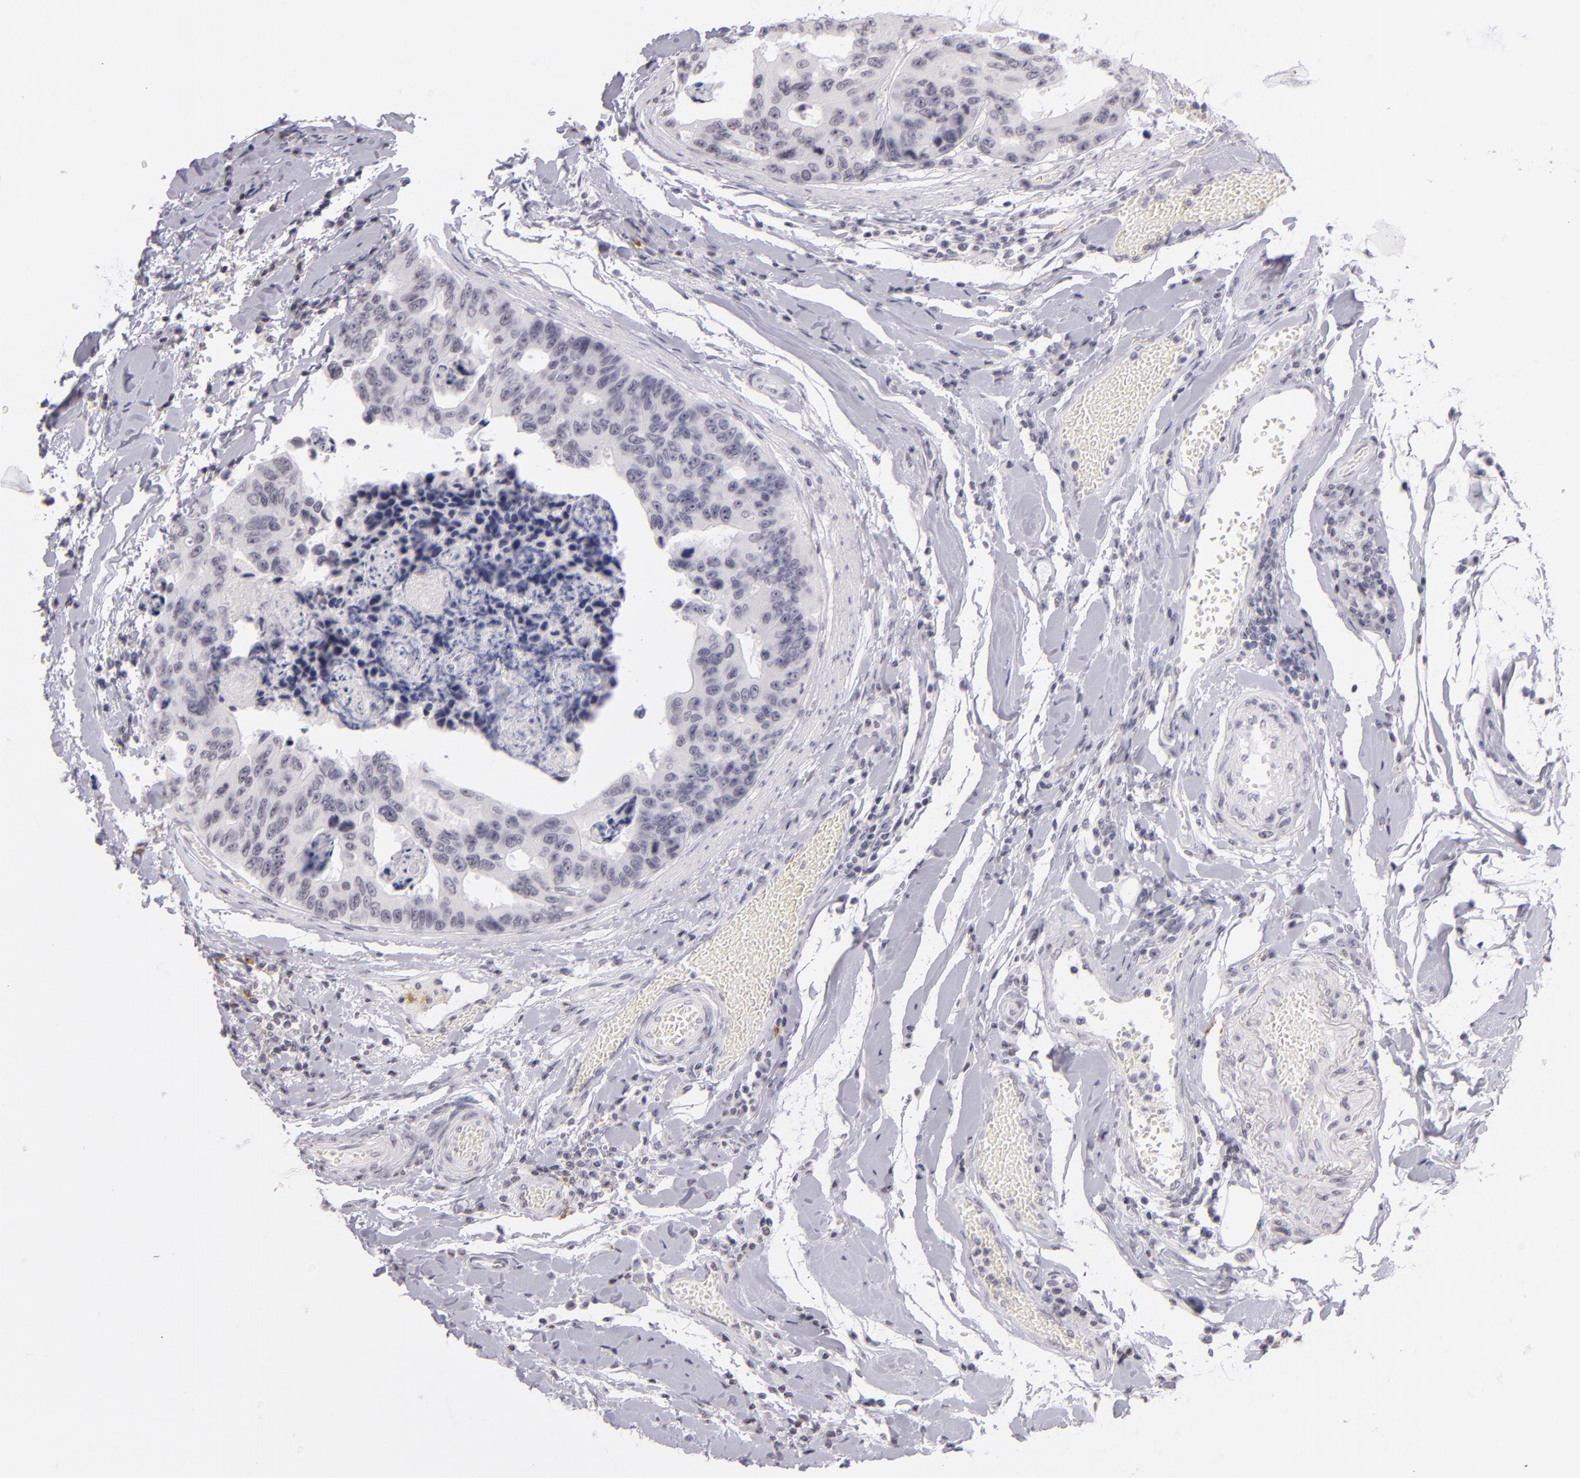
{"staining": {"intensity": "negative", "quantity": "none", "location": "none"}, "tissue": "colorectal cancer", "cell_type": "Tumor cells", "image_type": "cancer", "snomed": [{"axis": "morphology", "description": "Adenocarcinoma, NOS"}, {"axis": "topography", "description": "Colon"}], "caption": "Human colorectal adenocarcinoma stained for a protein using IHC demonstrates no positivity in tumor cells.", "gene": "CD40", "patient": {"sex": "female", "age": 86}}